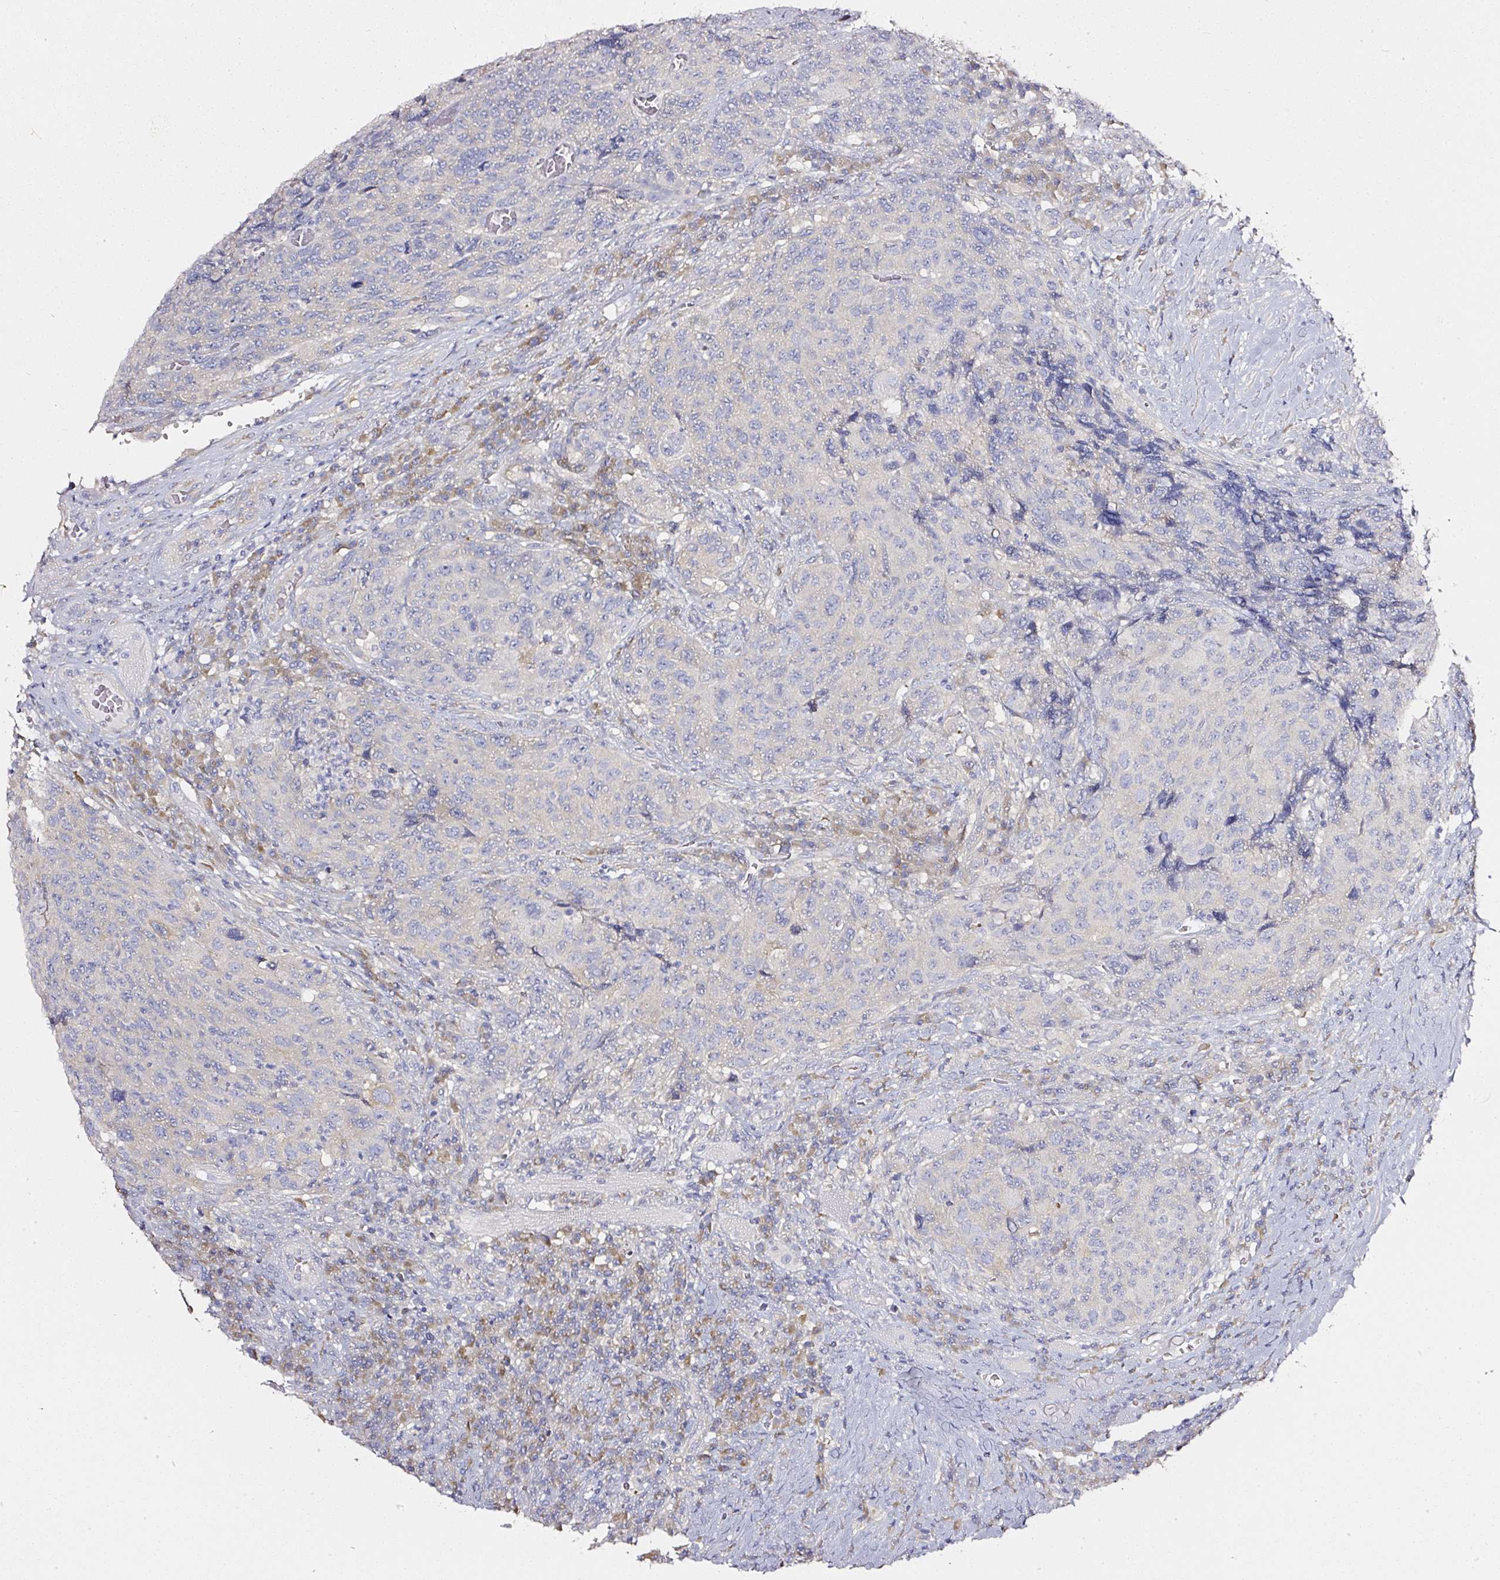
{"staining": {"intensity": "negative", "quantity": "none", "location": "none"}, "tissue": "head and neck cancer", "cell_type": "Tumor cells", "image_type": "cancer", "snomed": [{"axis": "morphology", "description": "Squamous cell carcinoma, NOS"}, {"axis": "topography", "description": "Head-Neck"}], "caption": "This histopathology image is of head and neck cancer stained with IHC to label a protein in brown with the nuclei are counter-stained blue. There is no staining in tumor cells.", "gene": "PDXDC1", "patient": {"sex": "male", "age": 66}}